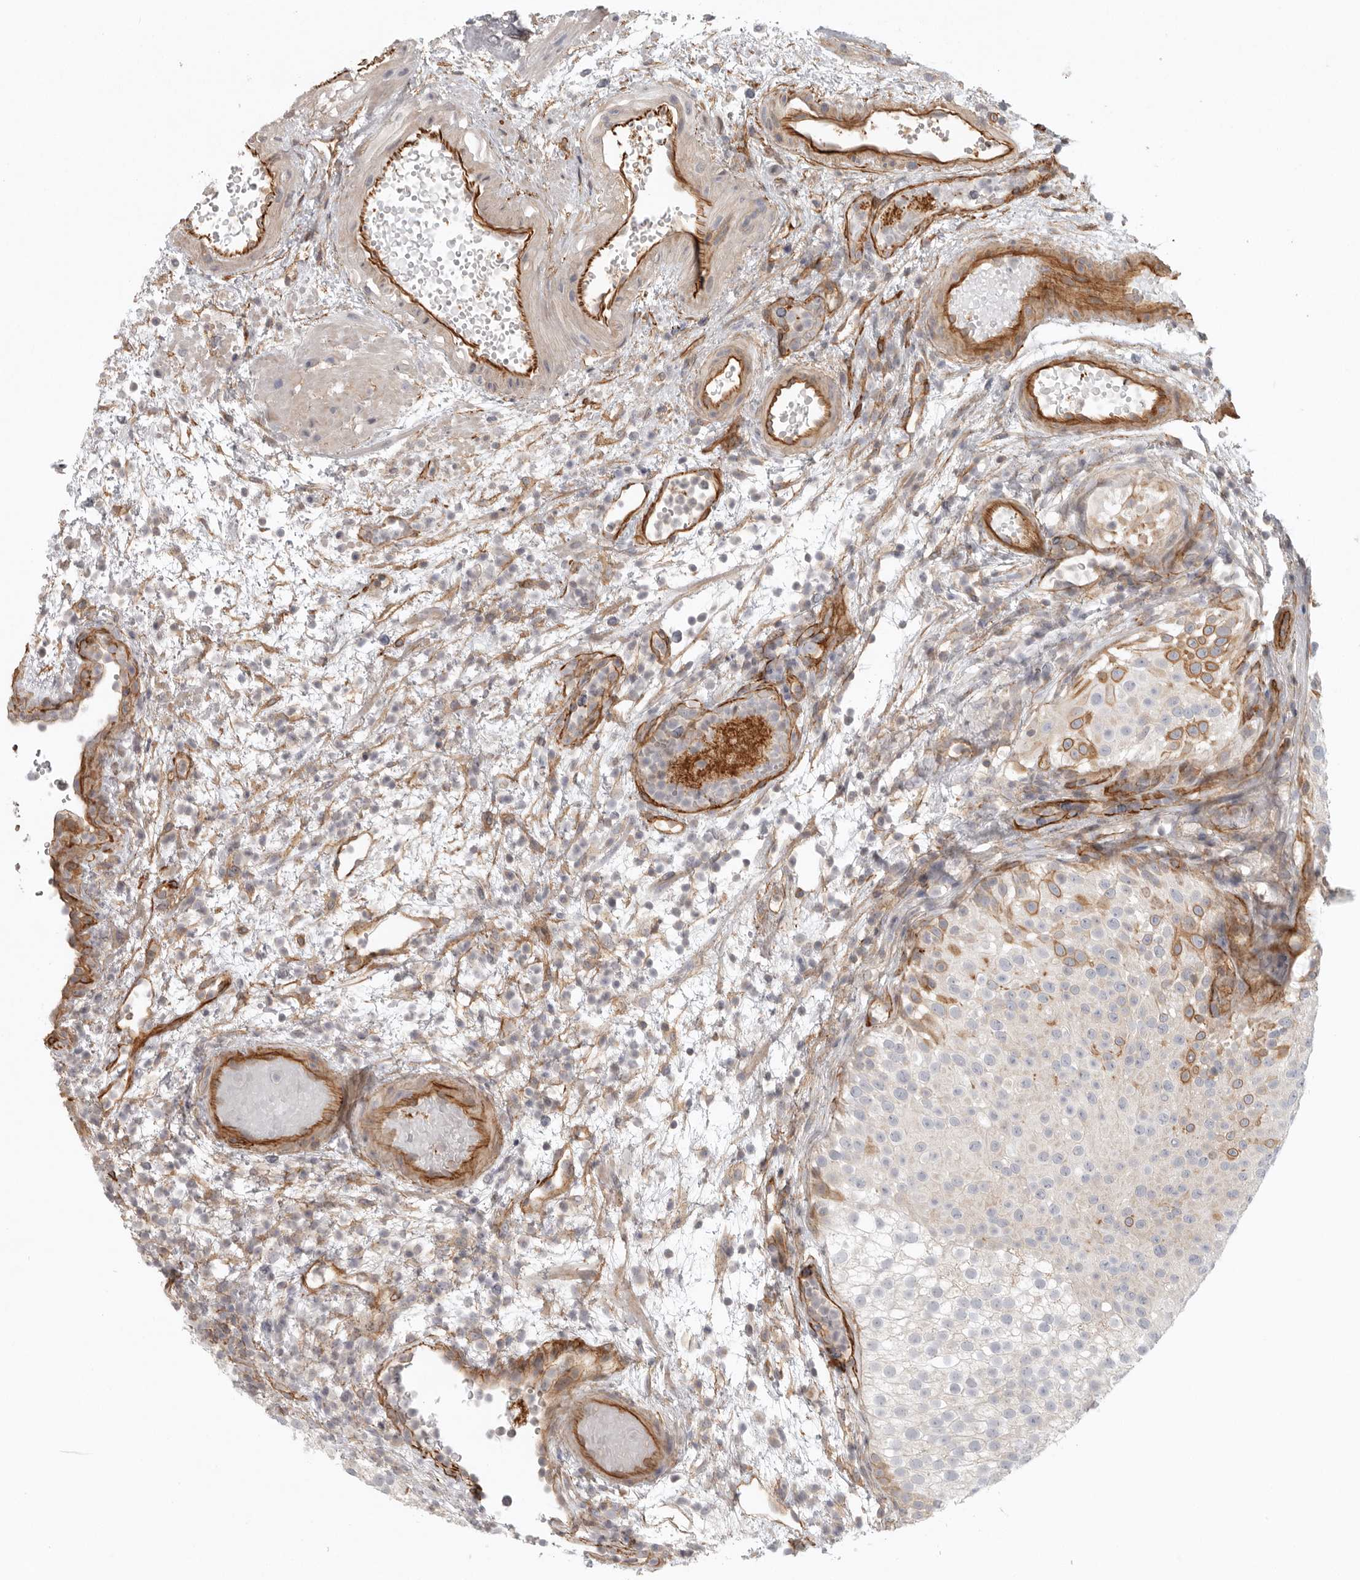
{"staining": {"intensity": "moderate", "quantity": "<25%", "location": "cytoplasmic/membranous"}, "tissue": "urothelial cancer", "cell_type": "Tumor cells", "image_type": "cancer", "snomed": [{"axis": "morphology", "description": "Urothelial carcinoma, Low grade"}, {"axis": "topography", "description": "Urinary bladder"}], "caption": "Protein staining displays moderate cytoplasmic/membranous expression in about <25% of tumor cells in urothelial cancer. (DAB (3,3'-diaminobenzidine) IHC with brightfield microscopy, high magnification).", "gene": "LONRF1", "patient": {"sex": "male", "age": 78}}